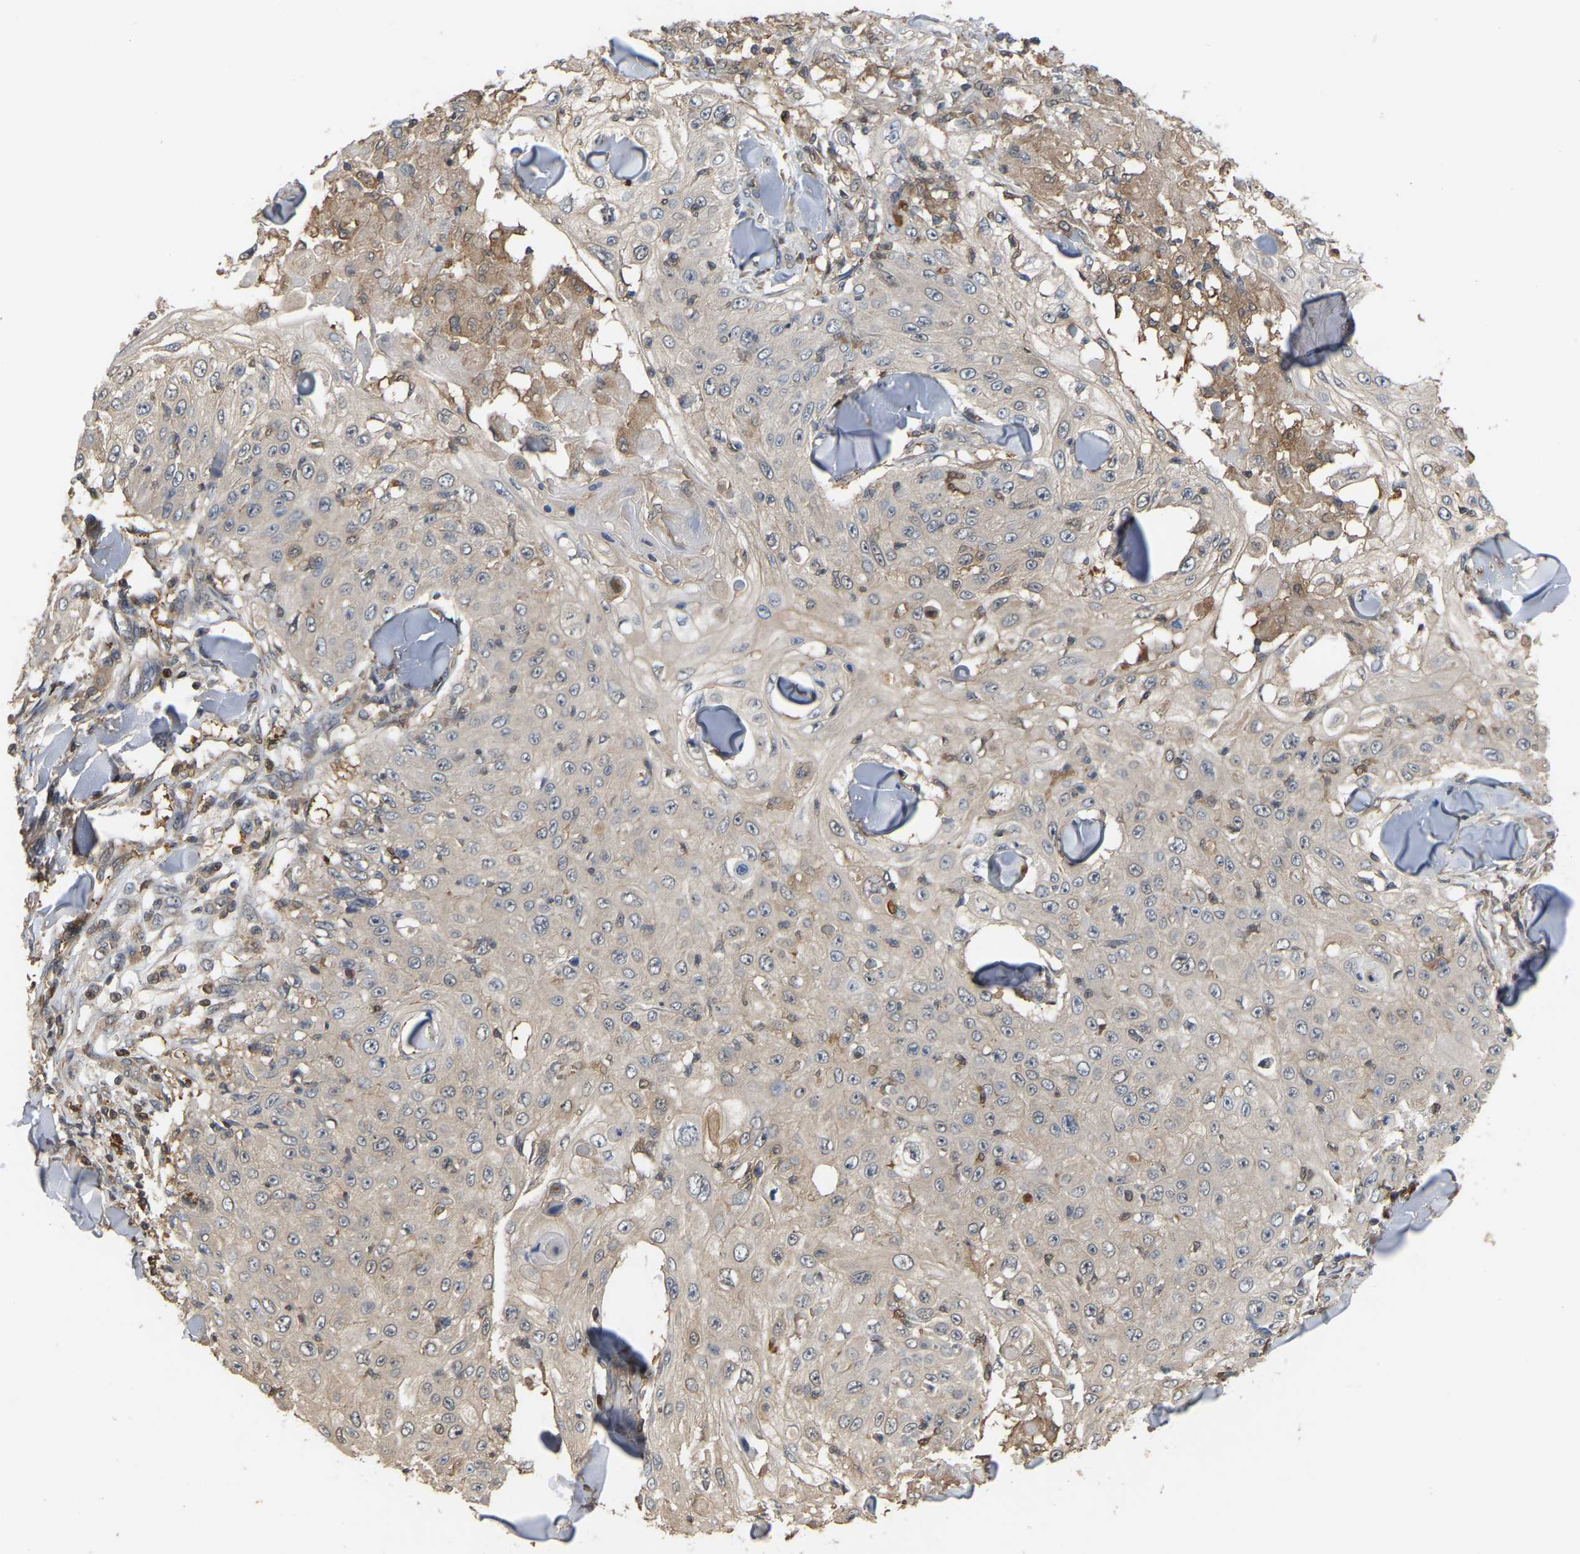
{"staining": {"intensity": "negative", "quantity": "none", "location": "none"}, "tissue": "skin cancer", "cell_type": "Tumor cells", "image_type": "cancer", "snomed": [{"axis": "morphology", "description": "Squamous cell carcinoma, NOS"}, {"axis": "topography", "description": "Skin"}], "caption": "Protein analysis of skin squamous cell carcinoma reveals no significant expression in tumor cells. Nuclei are stained in blue.", "gene": "MTPN", "patient": {"sex": "male", "age": 86}}